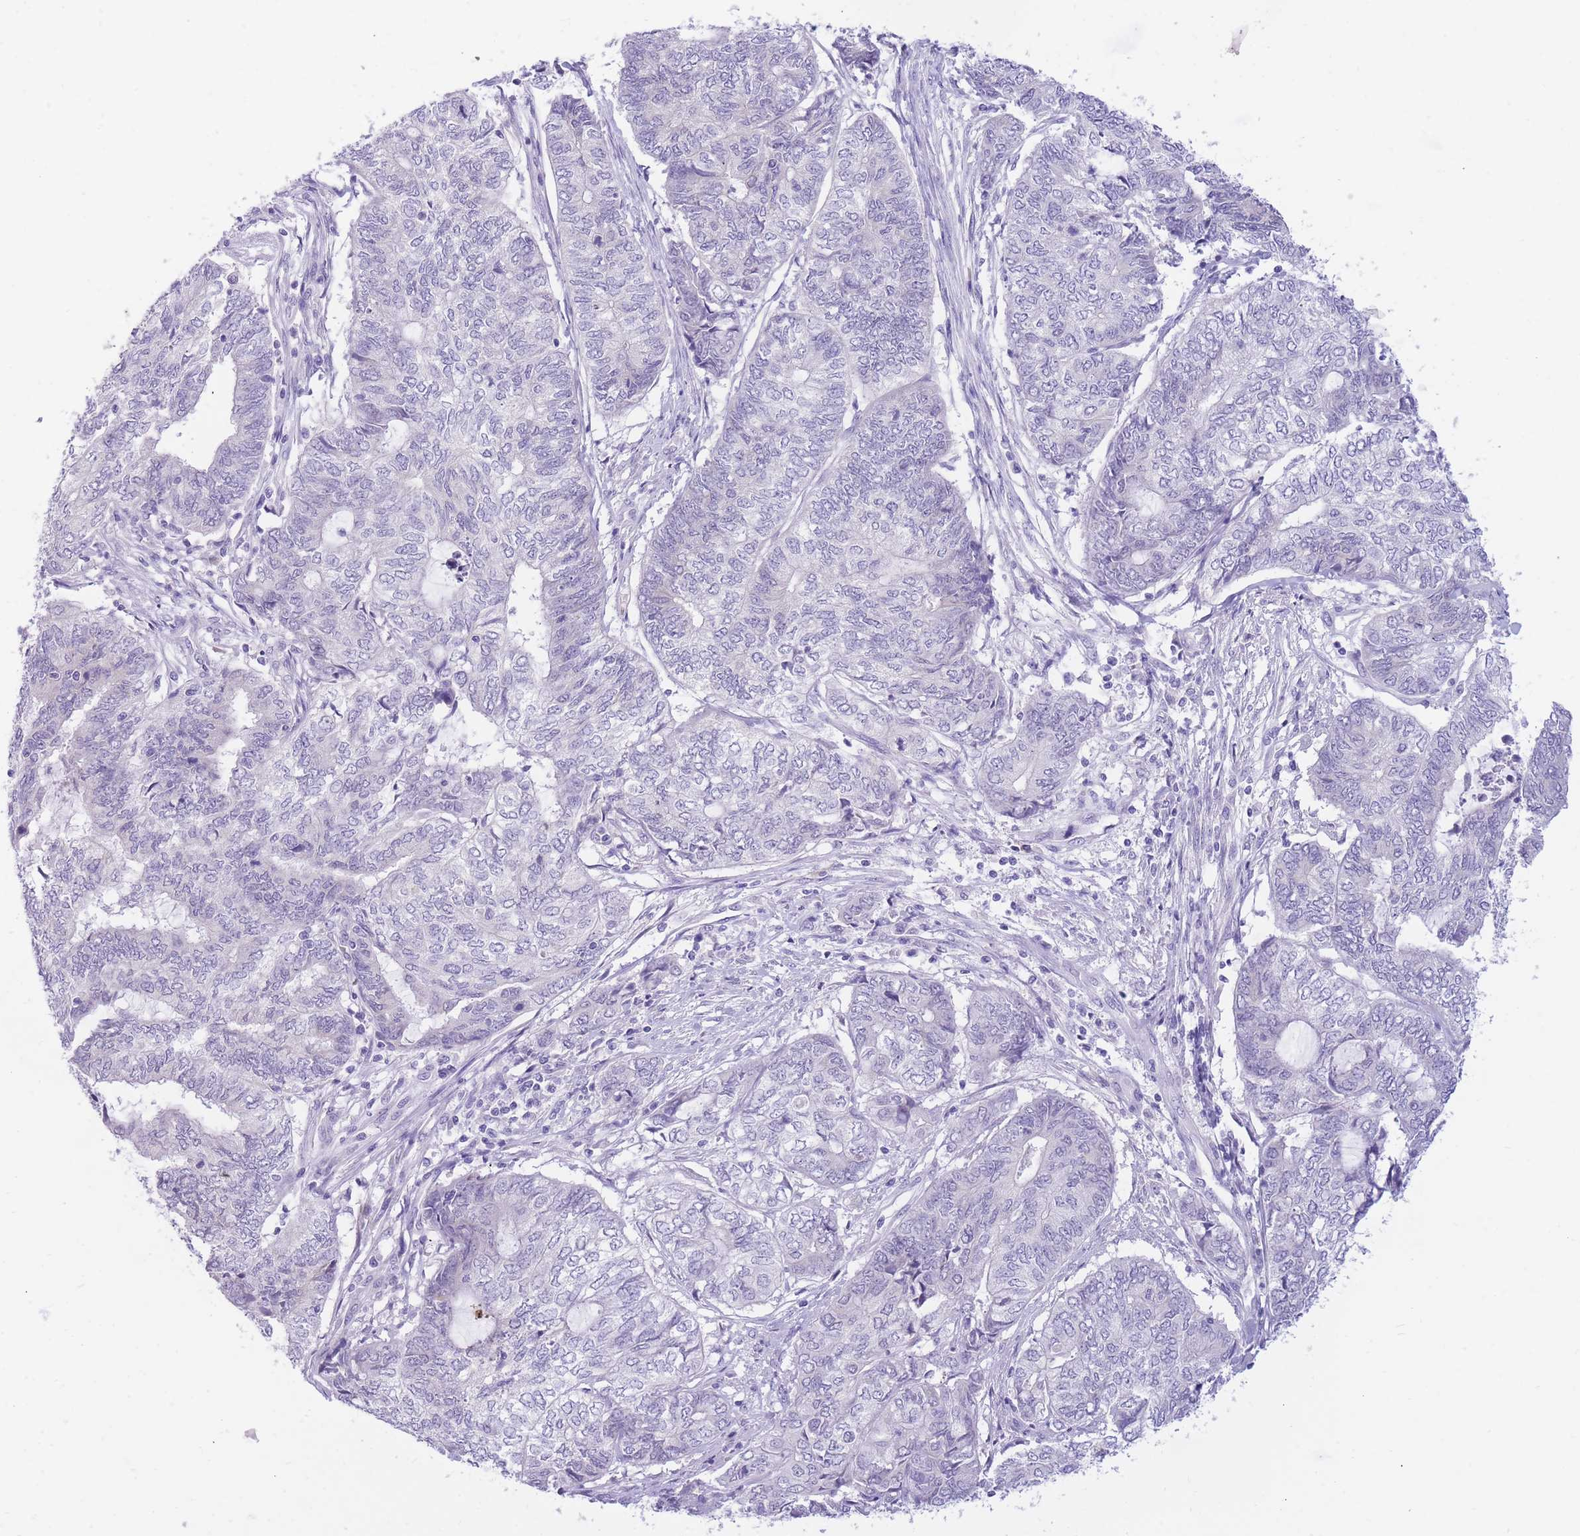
{"staining": {"intensity": "negative", "quantity": "none", "location": "none"}, "tissue": "endometrial cancer", "cell_type": "Tumor cells", "image_type": "cancer", "snomed": [{"axis": "morphology", "description": "Adenocarcinoma, NOS"}, {"axis": "topography", "description": "Uterus"}, {"axis": "topography", "description": "Endometrium"}], "caption": "This is an immunohistochemistry (IHC) image of adenocarcinoma (endometrial). There is no expression in tumor cells.", "gene": "SSUH2", "patient": {"sex": "female", "age": 70}}